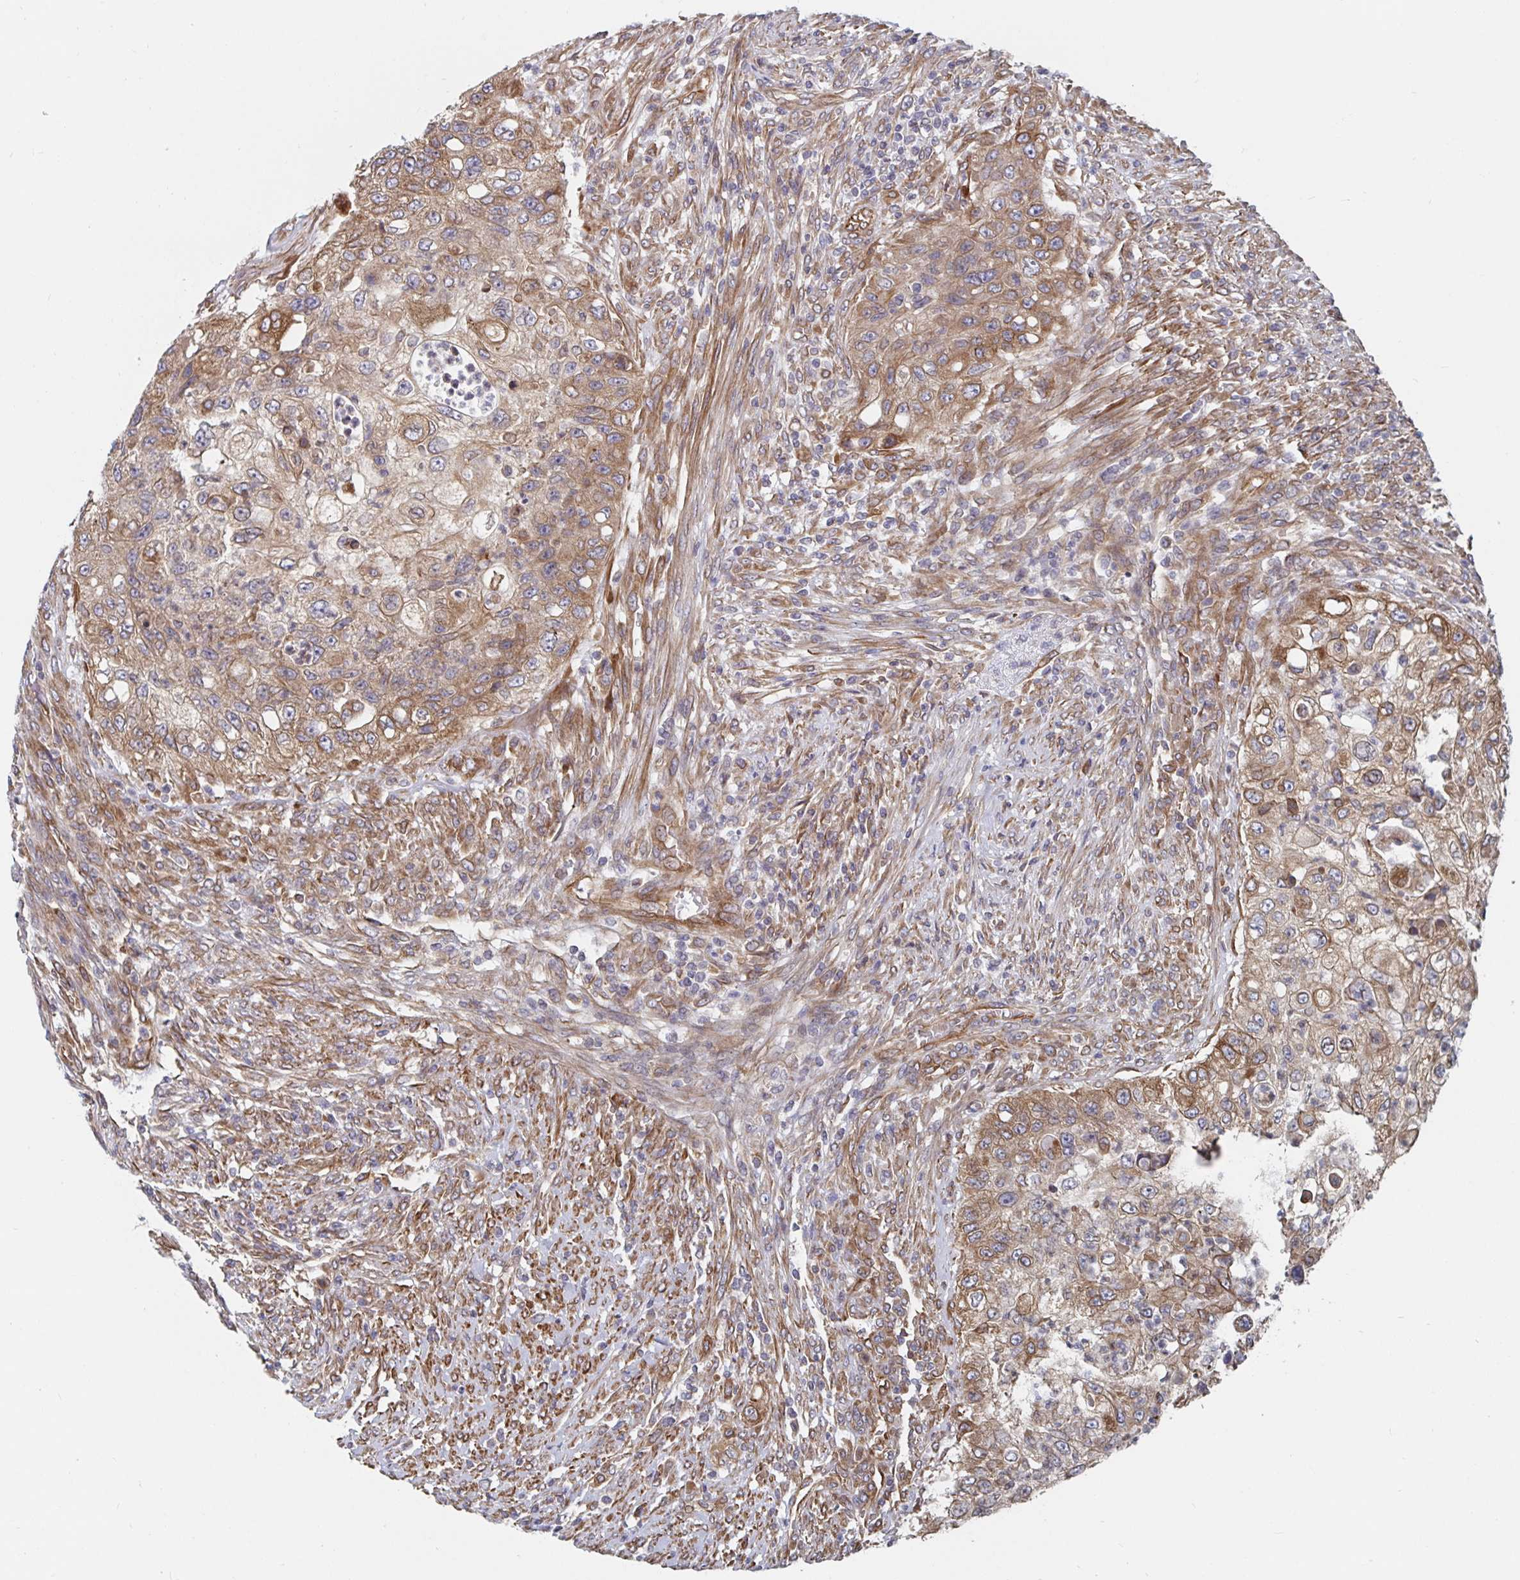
{"staining": {"intensity": "moderate", "quantity": ">75%", "location": "cytoplasmic/membranous"}, "tissue": "urothelial cancer", "cell_type": "Tumor cells", "image_type": "cancer", "snomed": [{"axis": "morphology", "description": "Urothelial carcinoma, High grade"}, {"axis": "topography", "description": "Urinary bladder"}], "caption": "Approximately >75% of tumor cells in human urothelial cancer show moderate cytoplasmic/membranous protein expression as visualized by brown immunohistochemical staining.", "gene": "BCAP29", "patient": {"sex": "female", "age": 60}}